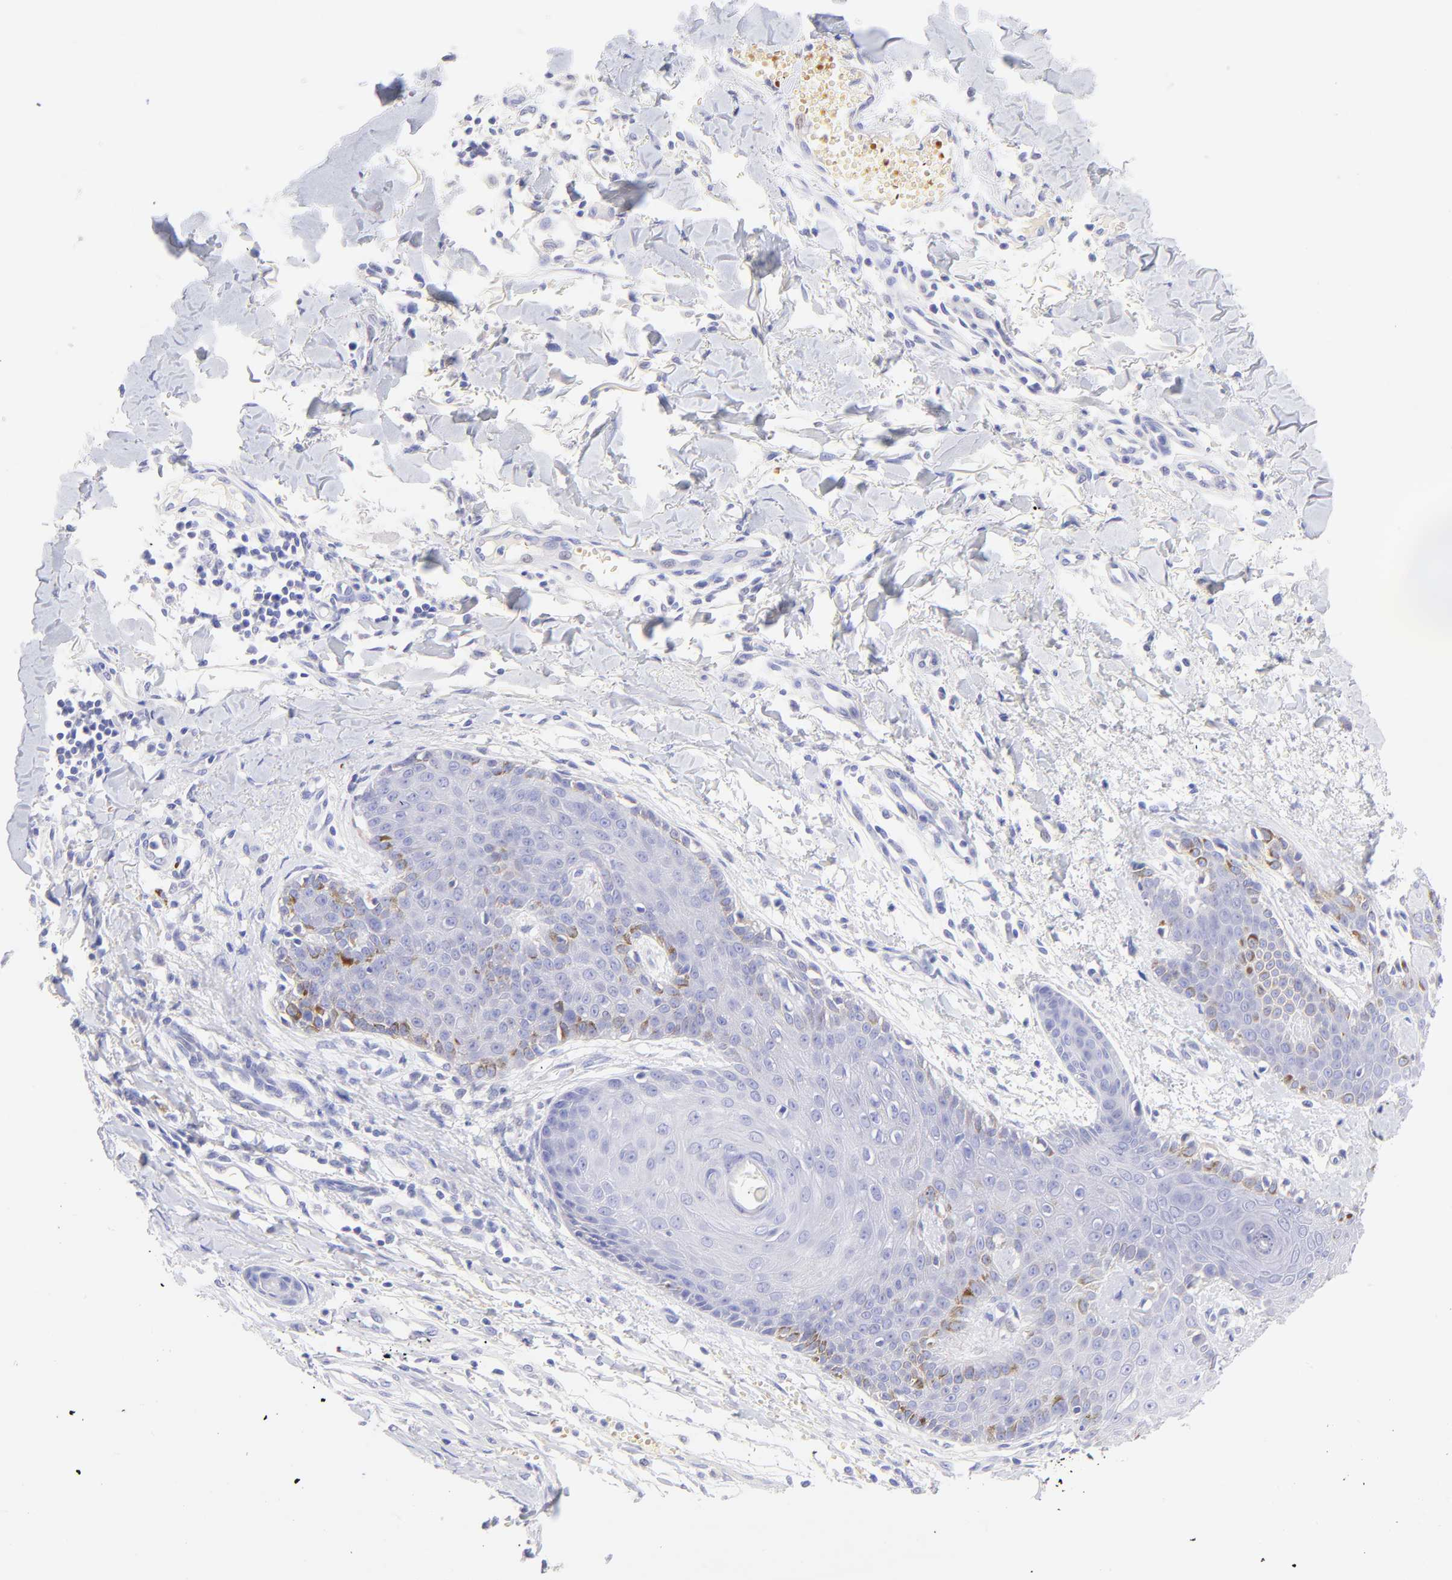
{"staining": {"intensity": "moderate", "quantity": "<25%", "location": "cytoplasmic/membranous"}, "tissue": "skin cancer", "cell_type": "Tumor cells", "image_type": "cancer", "snomed": [{"axis": "morphology", "description": "Basal cell carcinoma"}, {"axis": "topography", "description": "Skin"}], "caption": "Protein staining of skin cancer tissue demonstrates moderate cytoplasmic/membranous expression in about <25% of tumor cells.", "gene": "FRMPD3", "patient": {"sex": "male", "age": 67}}